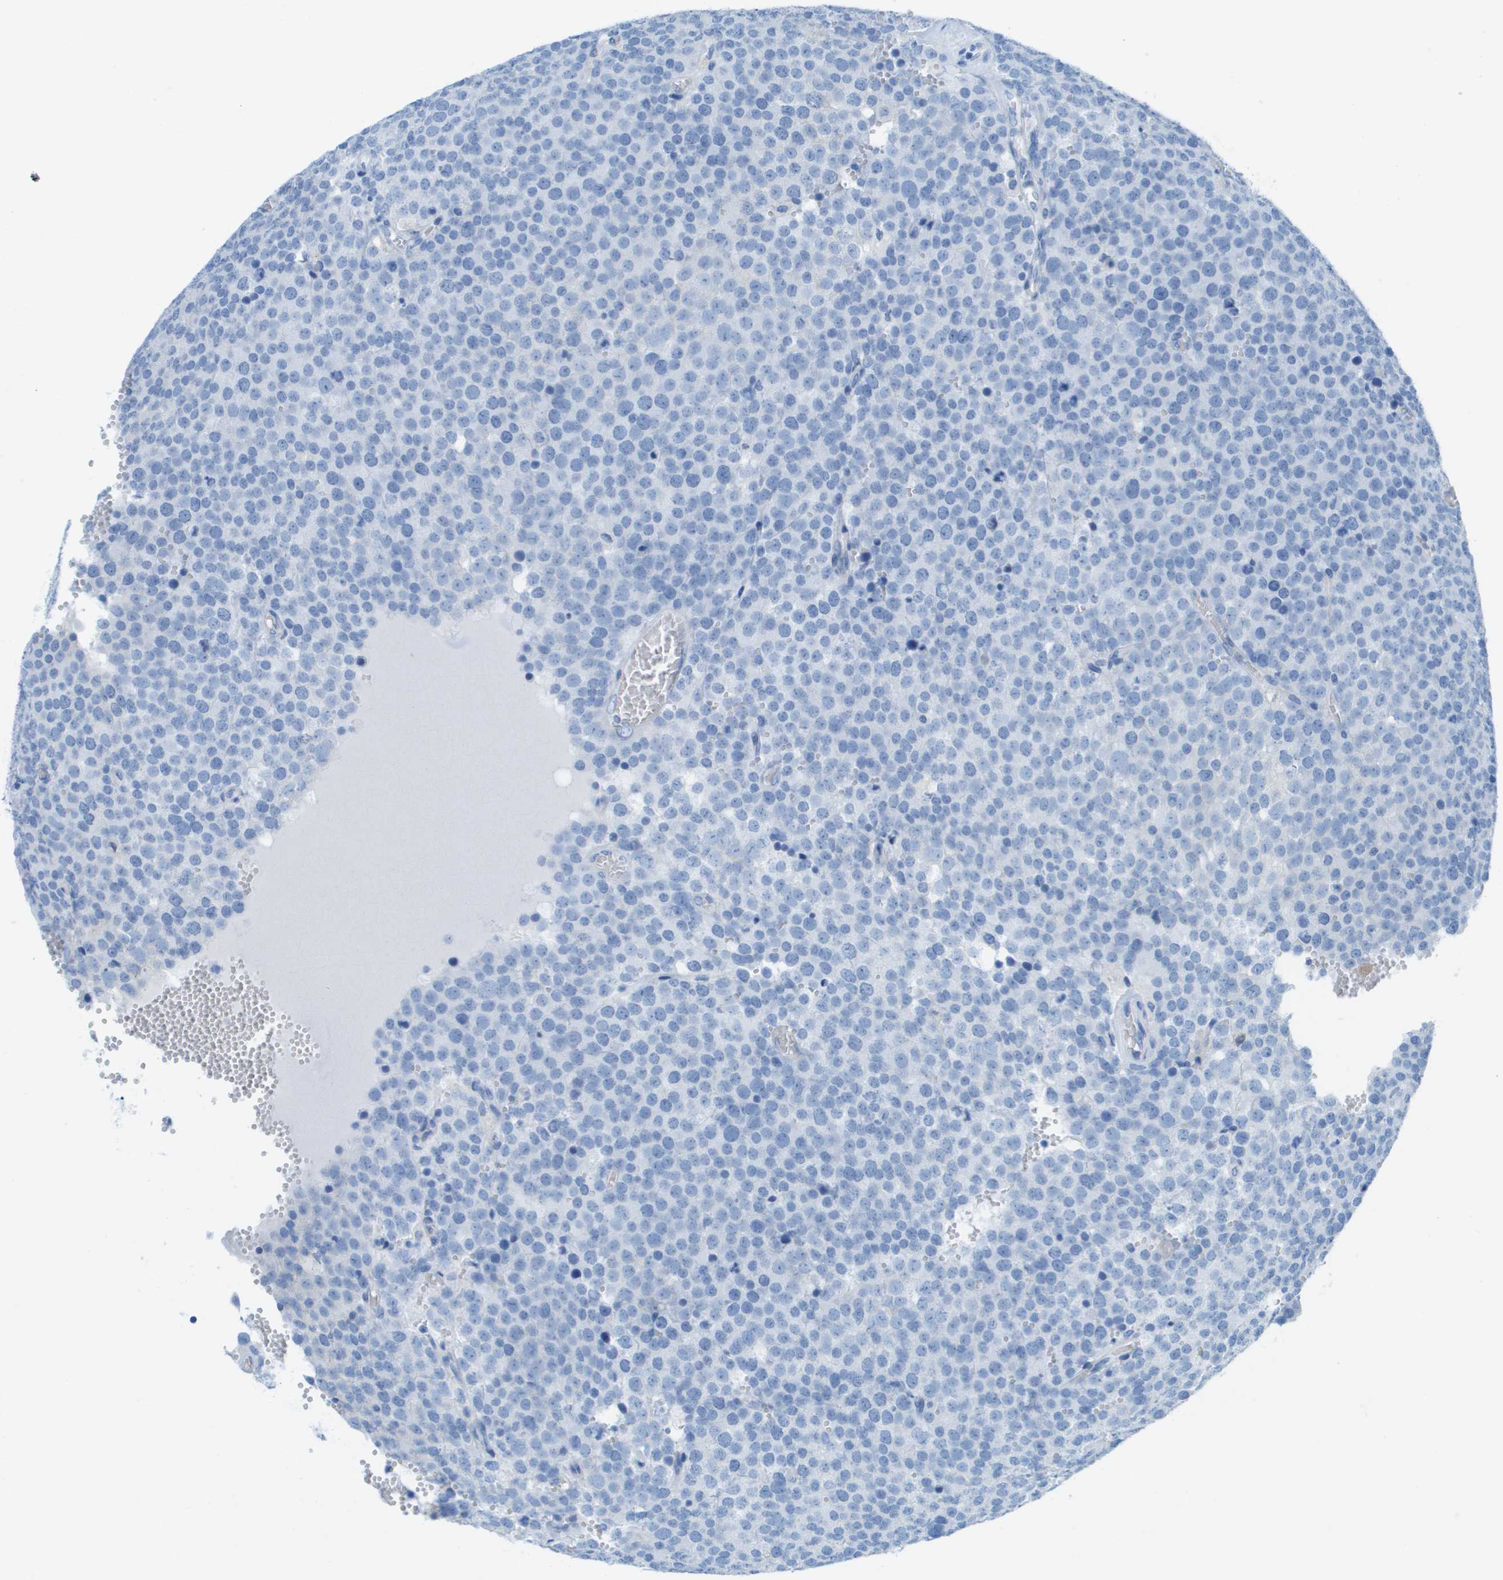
{"staining": {"intensity": "negative", "quantity": "none", "location": "none"}, "tissue": "testis cancer", "cell_type": "Tumor cells", "image_type": "cancer", "snomed": [{"axis": "morphology", "description": "Normal tissue, NOS"}, {"axis": "morphology", "description": "Seminoma, NOS"}, {"axis": "topography", "description": "Testis"}], "caption": "Protein analysis of testis seminoma shows no significant staining in tumor cells. The staining is performed using DAB brown chromogen with nuclei counter-stained in using hematoxylin.", "gene": "CD46", "patient": {"sex": "male", "age": 71}}